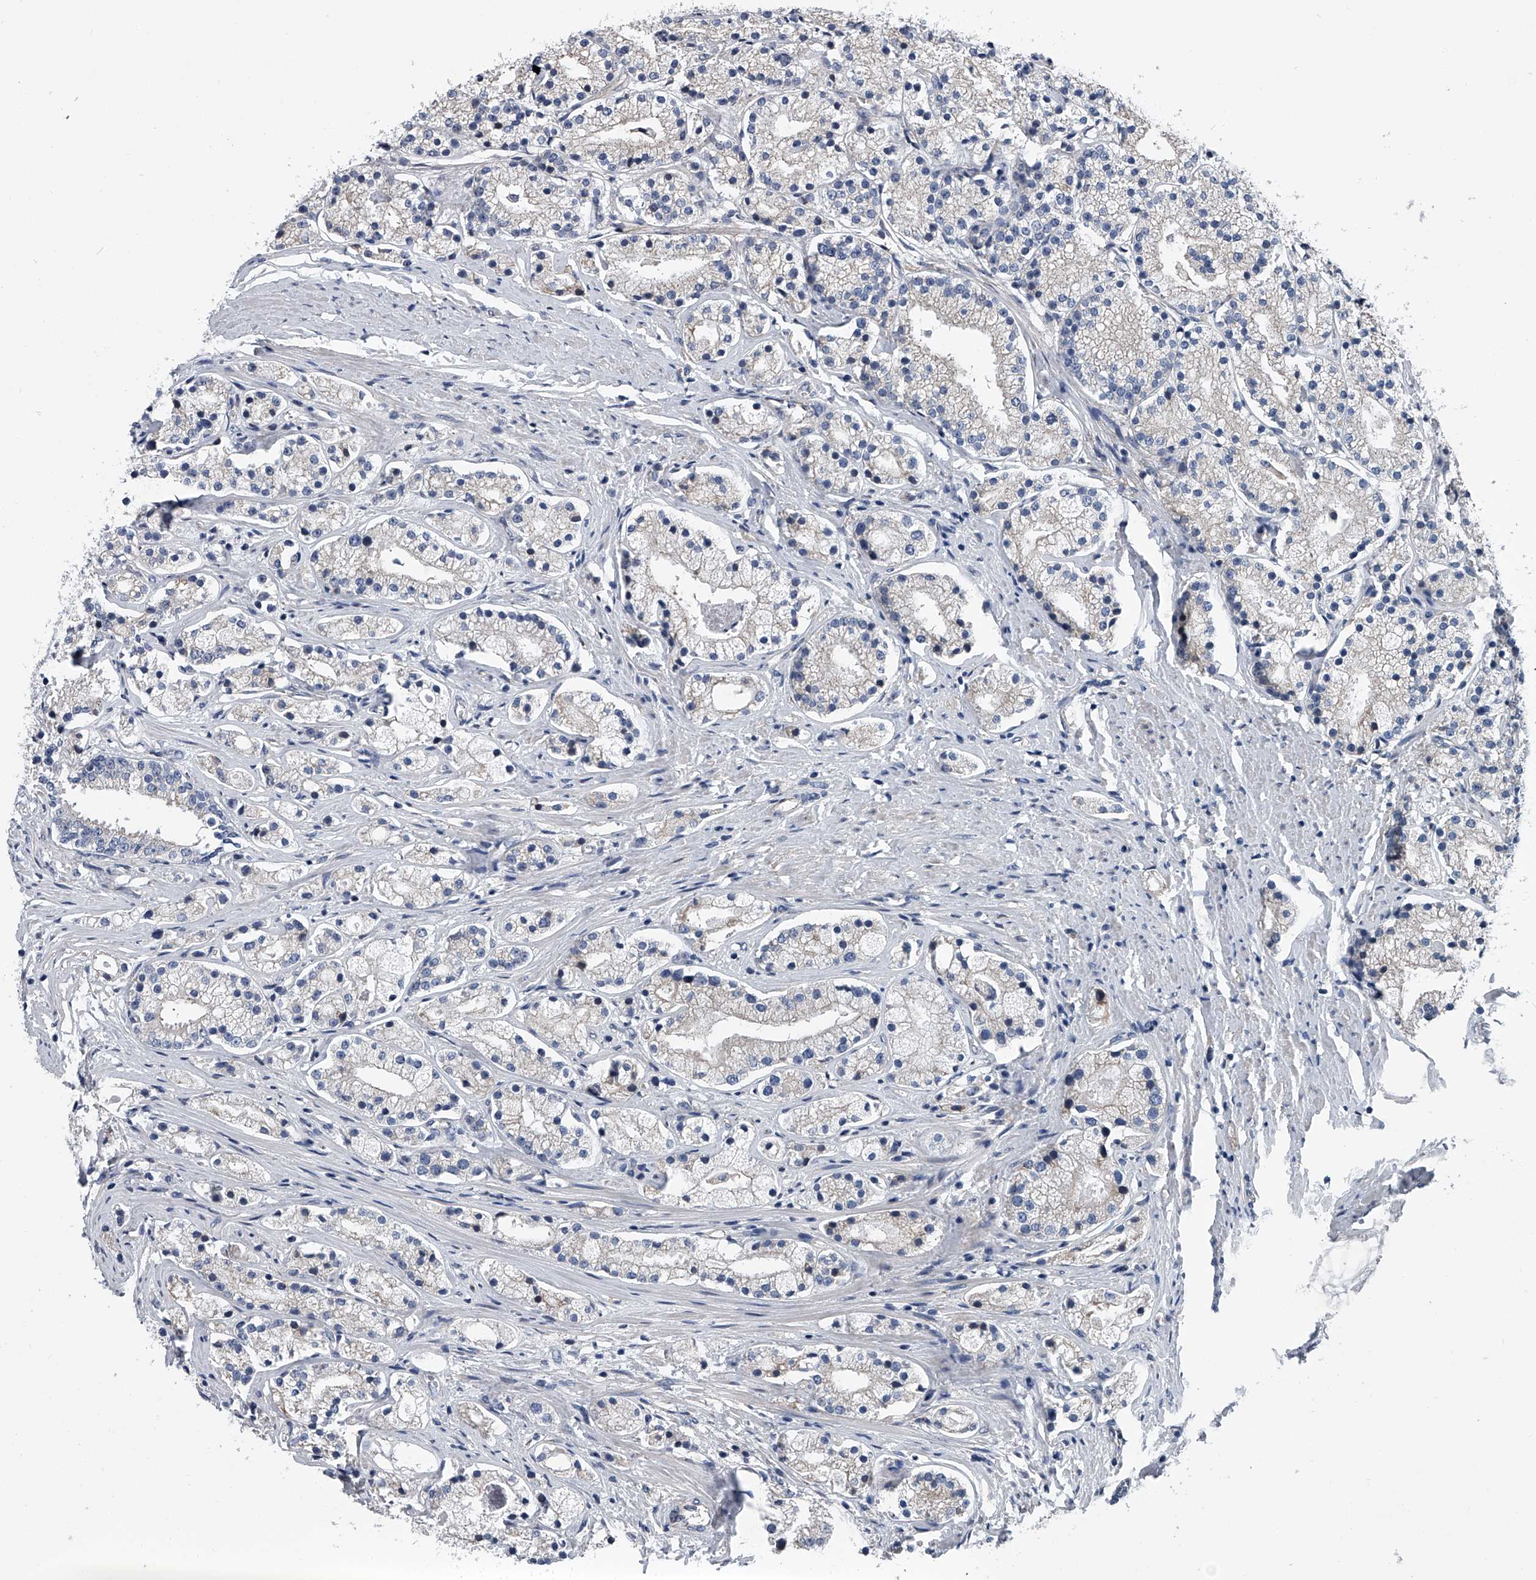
{"staining": {"intensity": "negative", "quantity": "none", "location": "none"}, "tissue": "prostate cancer", "cell_type": "Tumor cells", "image_type": "cancer", "snomed": [{"axis": "morphology", "description": "Adenocarcinoma, High grade"}, {"axis": "topography", "description": "Prostate"}], "caption": "This is a histopathology image of immunohistochemistry (IHC) staining of prostate high-grade adenocarcinoma, which shows no staining in tumor cells.", "gene": "ABCG1", "patient": {"sex": "male", "age": 69}}